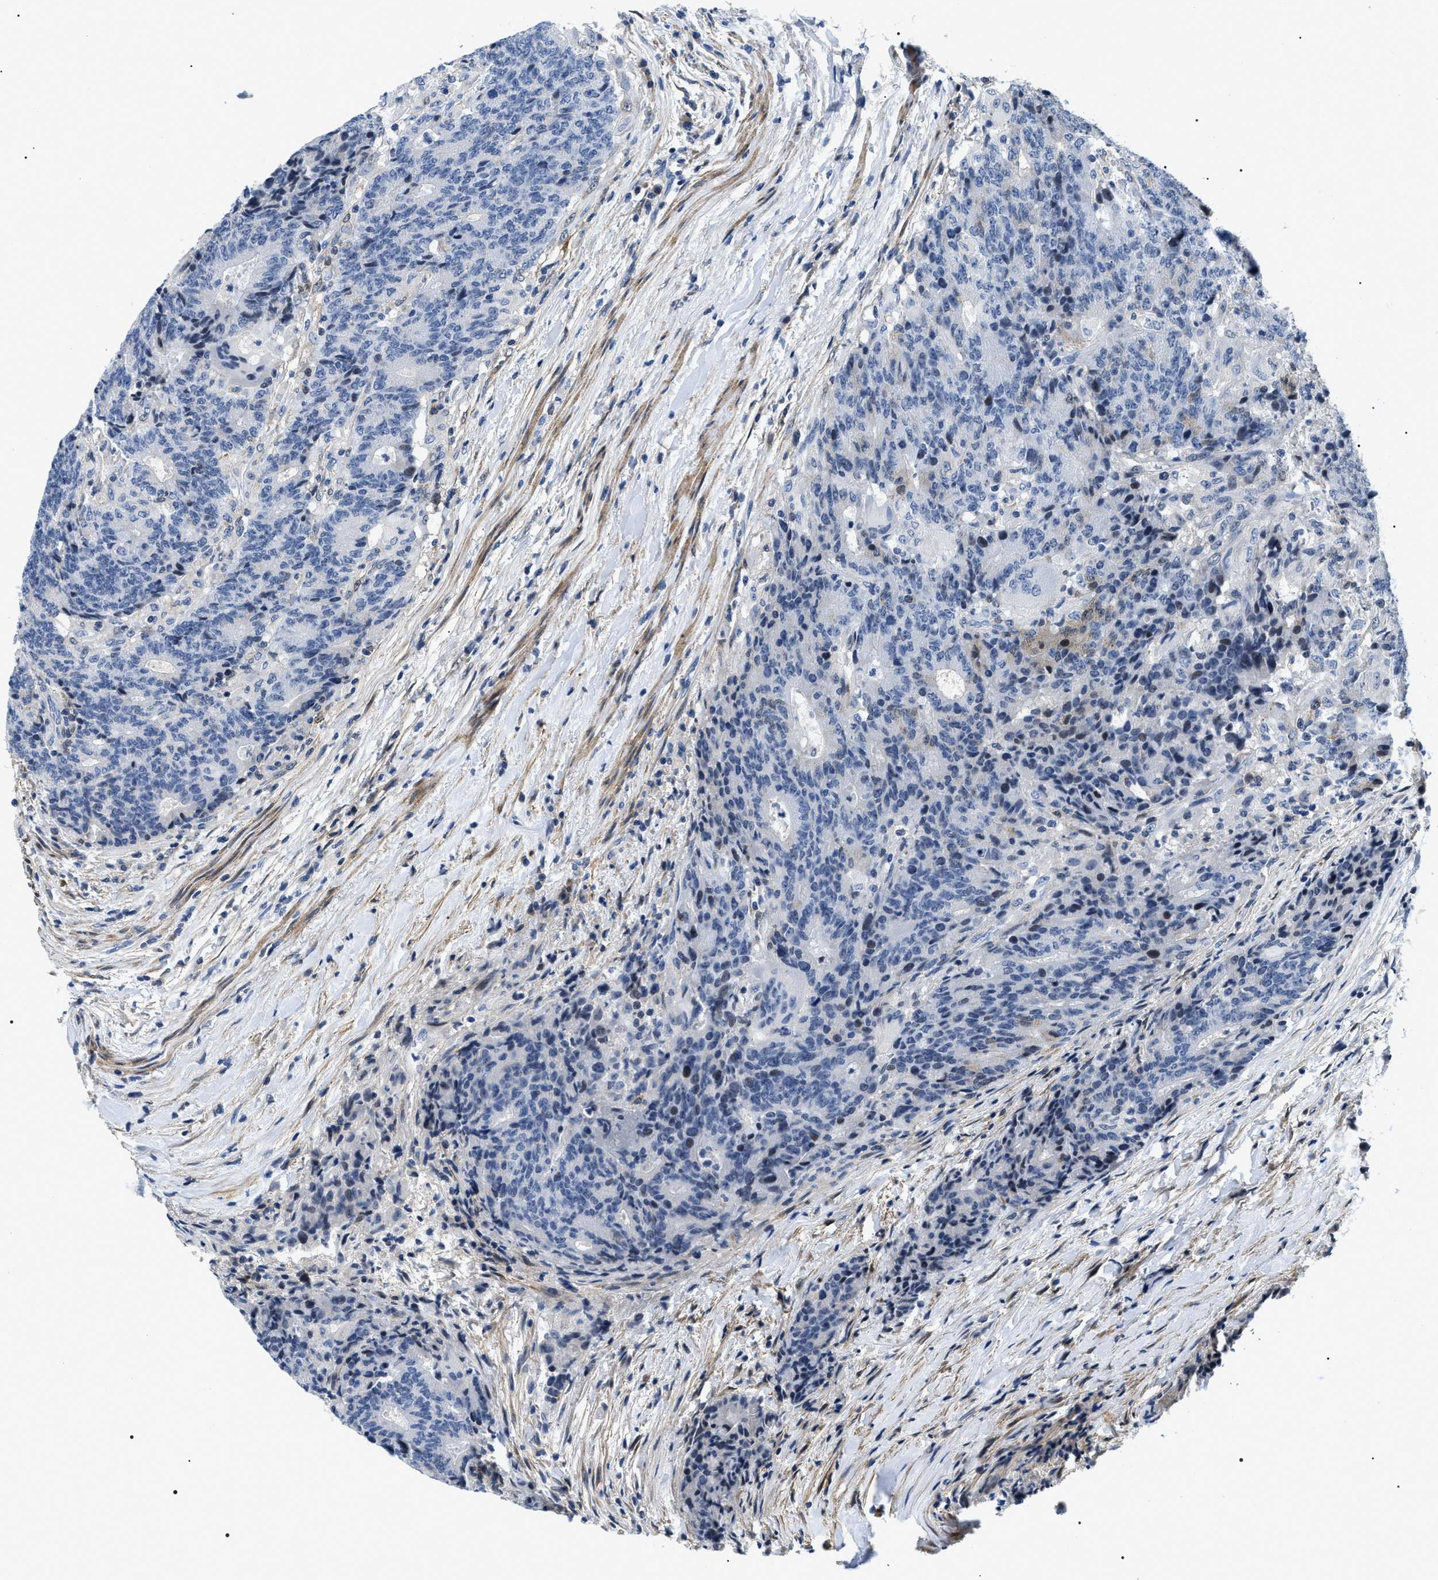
{"staining": {"intensity": "negative", "quantity": "none", "location": "none"}, "tissue": "colorectal cancer", "cell_type": "Tumor cells", "image_type": "cancer", "snomed": [{"axis": "morphology", "description": "Normal tissue, NOS"}, {"axis": "morphology", "description": "Adenocarcinoma, NOS"}, {"axis": "topography", "description": "Colon"}], "caption": "DAB immunohistochemical staining of adenocarcinoma (colorectal) shows no significant expression in tumor cells.", "gene": "BAG2", "patient": {"sex": "female", "age": 75}}